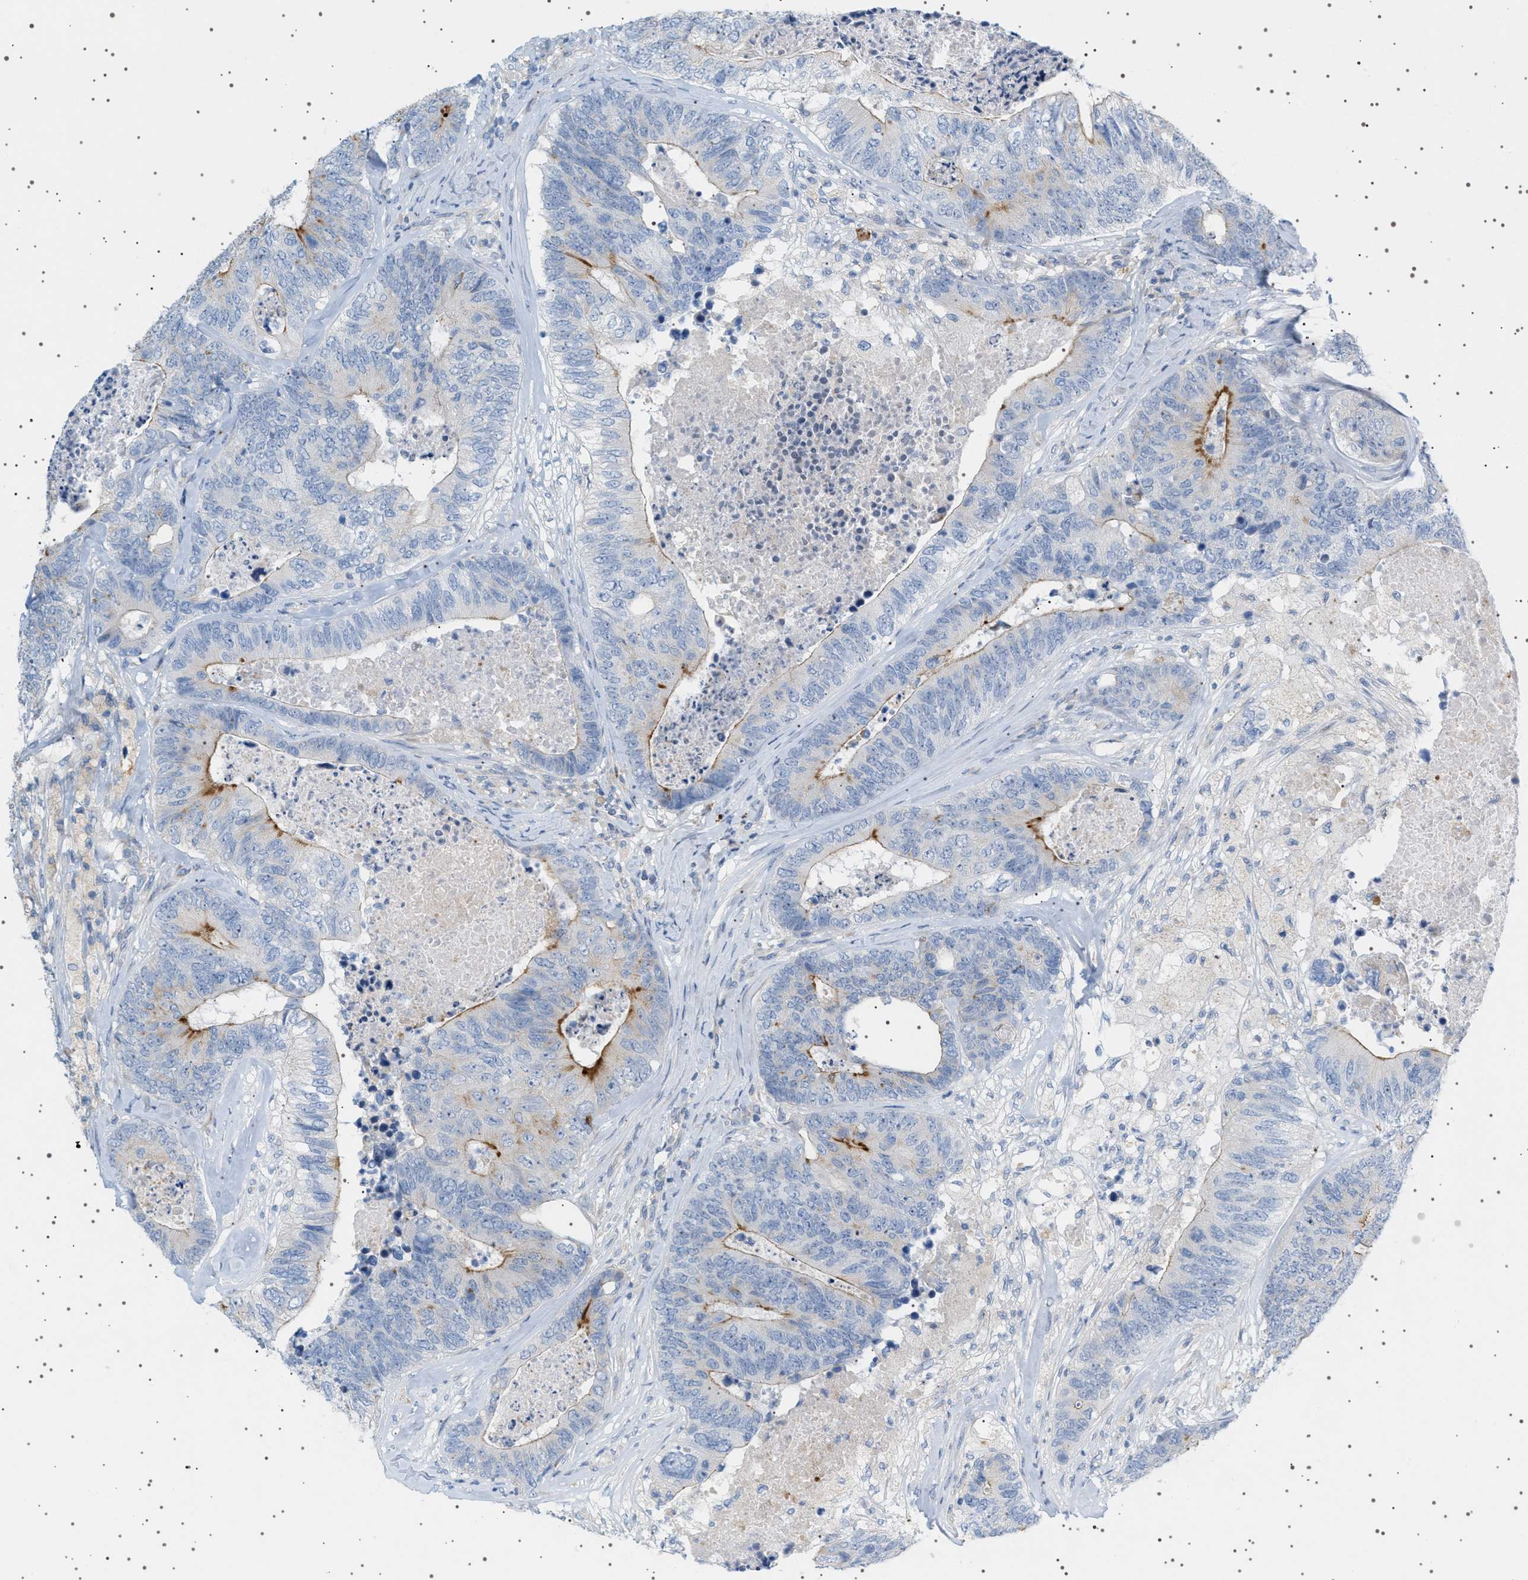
{"staining": {"intensity": "moderate", "quantity": "<25%", "location": "cytoplasmic/membranous"}, "tissue": "colorectal cancer", "cell_type": "Tumor cells", "image_type": "cancer", "snomed": [{"axis": "morphology", "description": "Adenocarcinoma, NOS"}, {"axis": "topography", "description": "Colon"}], "caption": "Immunohistochemical staining of human adenocarcinoma (colorectal) reveals moderate cytoplasmic/membranous protein staining in approximately <25% of tumor cells.", "gene": "ADCY10", "patient": {"sex": "female", "age": 67}}